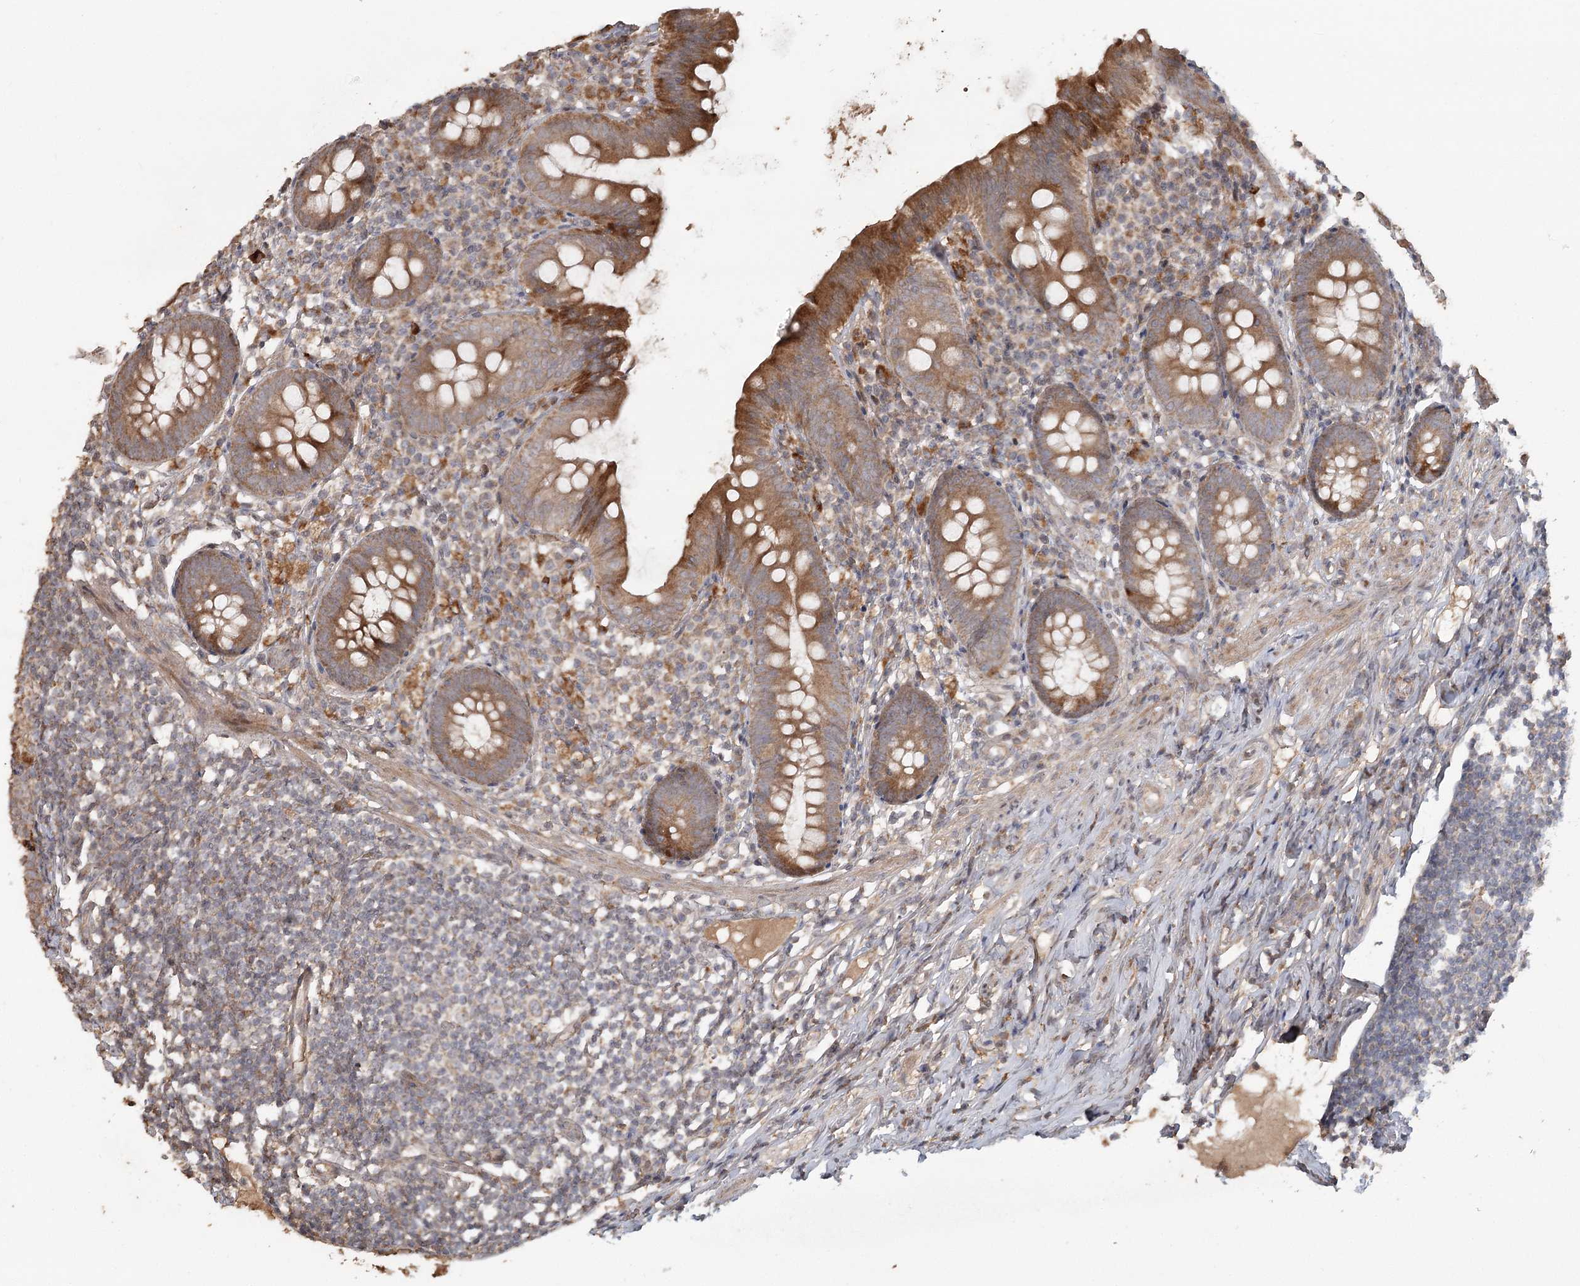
{"staining": {"intensity": "moderate", "quantity": ">75%", "location": "cytoplasmic/membranous"}, "tissue": "appendix", "cell_type": "Glandular cells", "image_type": "normal", "snomed": [{"axis": "morphology", "description": "Normal tissue, NOS"}, {"axis": "topography", "description": "Appendix"}], "caption": "A photomicrograph of appendix stained for a protein displays moderate cytoplasmic/membranous brown staining in glandular cells. (brown staining indicates protein expression, while blue staining denotes nuclei).", "gene": "OBSL1", "patient": {"sex": "male", "age": 52}}